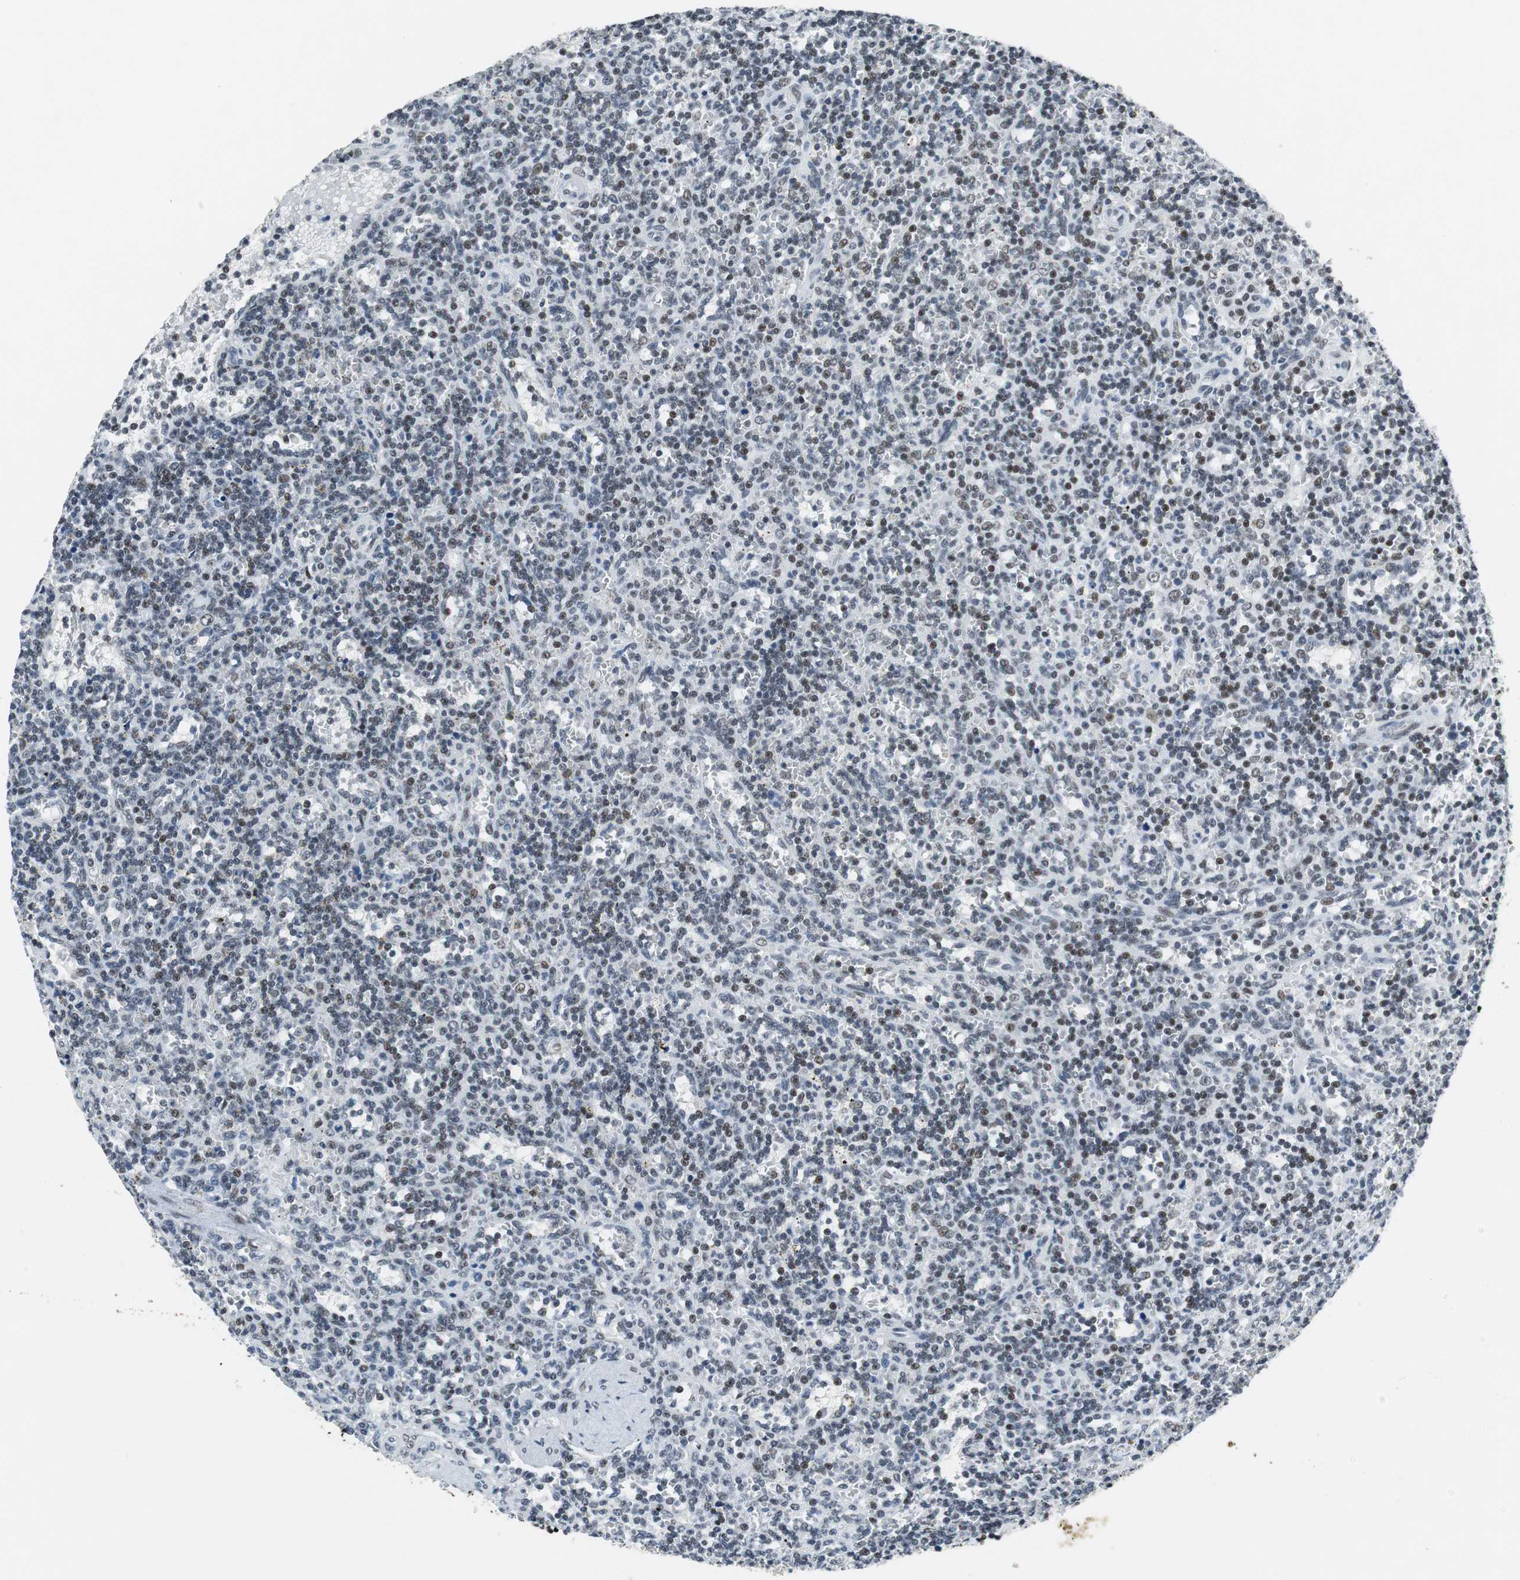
{"staining": {"intensity": "weak", "quantity": "<25%", "location": "nuclear"}, "tissue": "lymphoma", "cell_type": "Tumor cells", "image_type": "cancer", "snomed": [{"axis": "morphology", "description": "Malignant lymphoma, non-Hodgkin's type, Low grade"}, {"axis": "topography", "description": "Spleen"}], "caption": "Immunohistochemistry micrograph of human malignant lymphoma, non-Hodgkin's type (low-grade) stained for a protein (brown), which demonstrates no expression in tumor cells.", "gene": "HDAC3", "patient": {"sex": "male", "age": 73}}